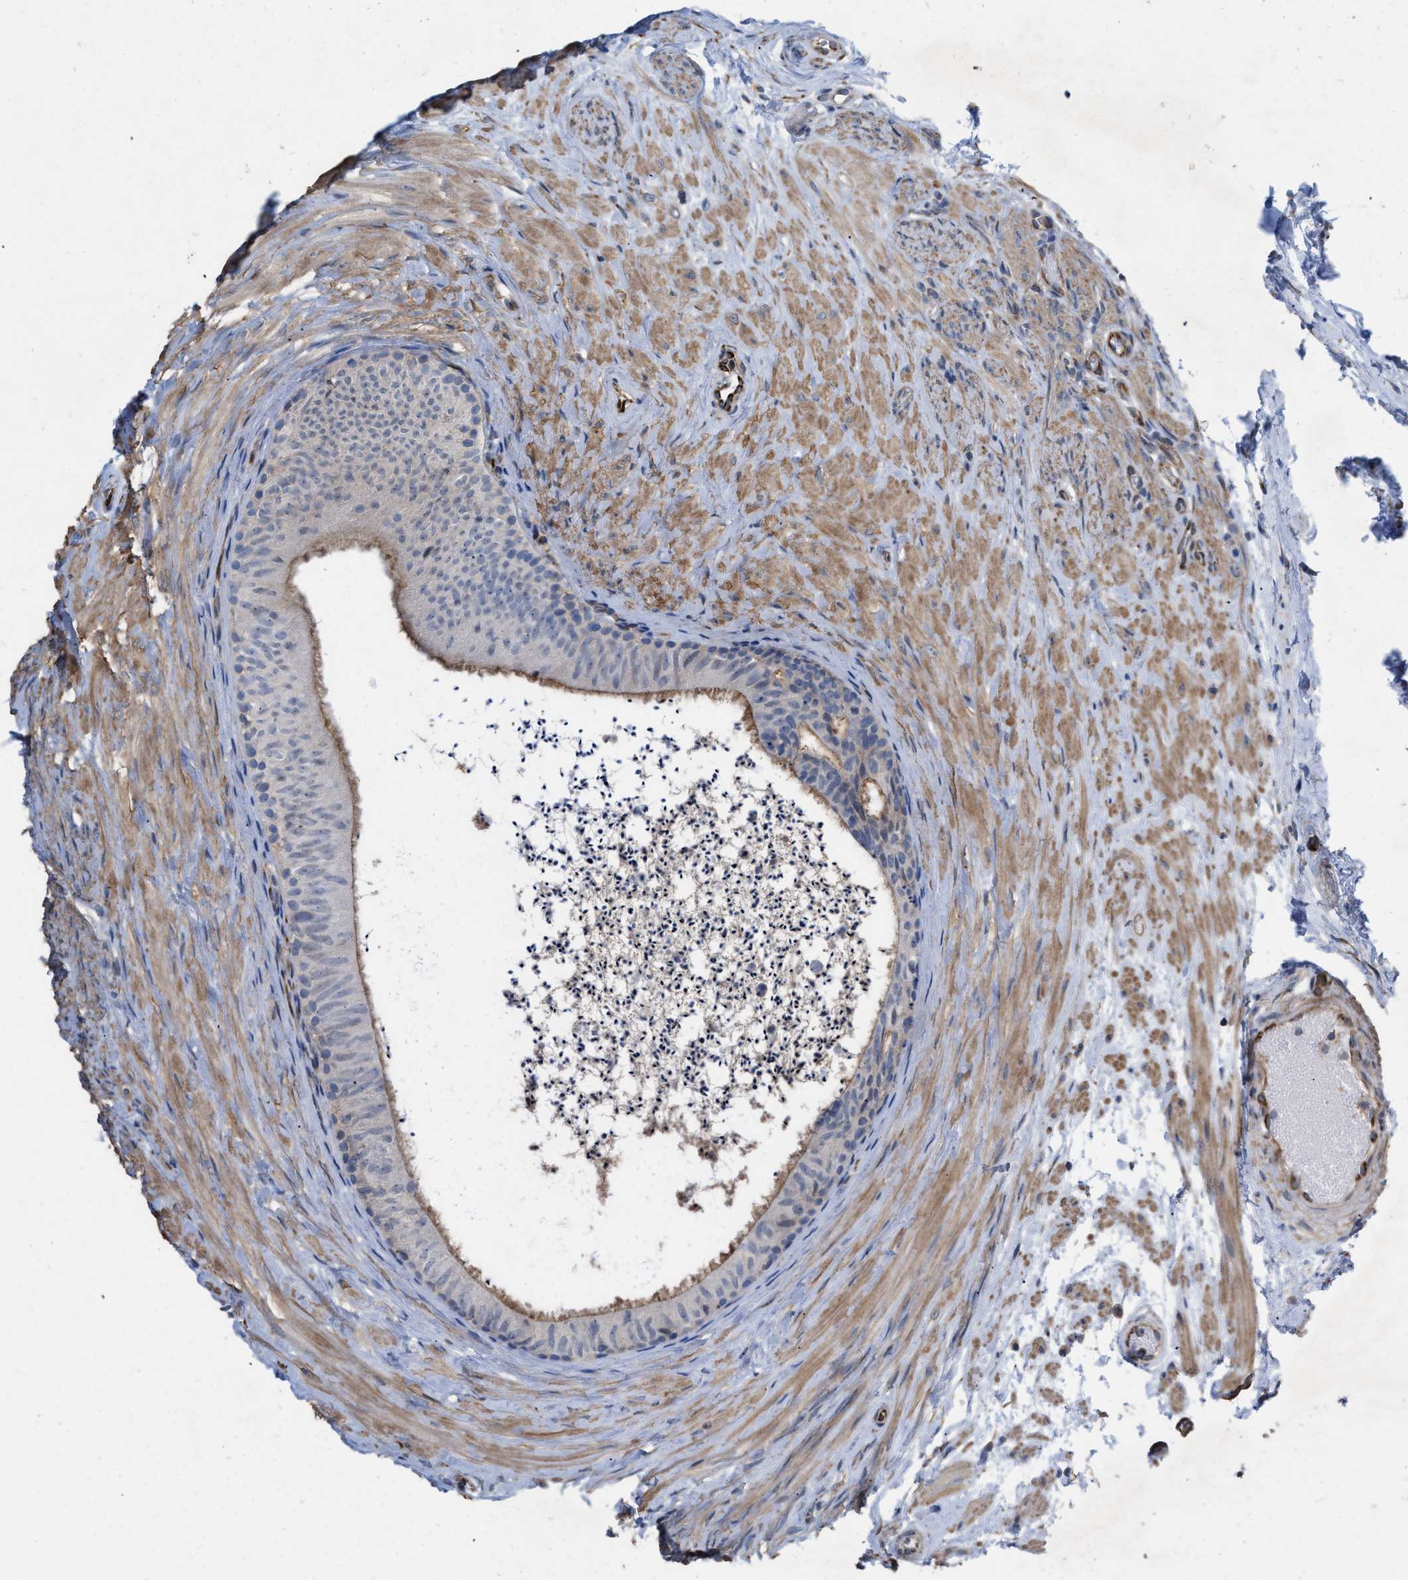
{"staining": {"intensity": "moderate", "quantity": "<25%", "location": "cytoplasmic/membranous"}, "tissue": "epididymis", "cell_type": "Glandular cells", "image_type": "normal", "snomed": [{"axis": "morphology", "description": "Normal tissue, NOS"}, {"axis": "topography", "description": "Epididymis"}], "caption": "Glandular cells demonstrate moderate cytoplasmic/membranous positivity in about <25% of cells in unremarkable epididymis.", "gene": "TMEM131", "patient": {"sex": "male", "age": 56}}